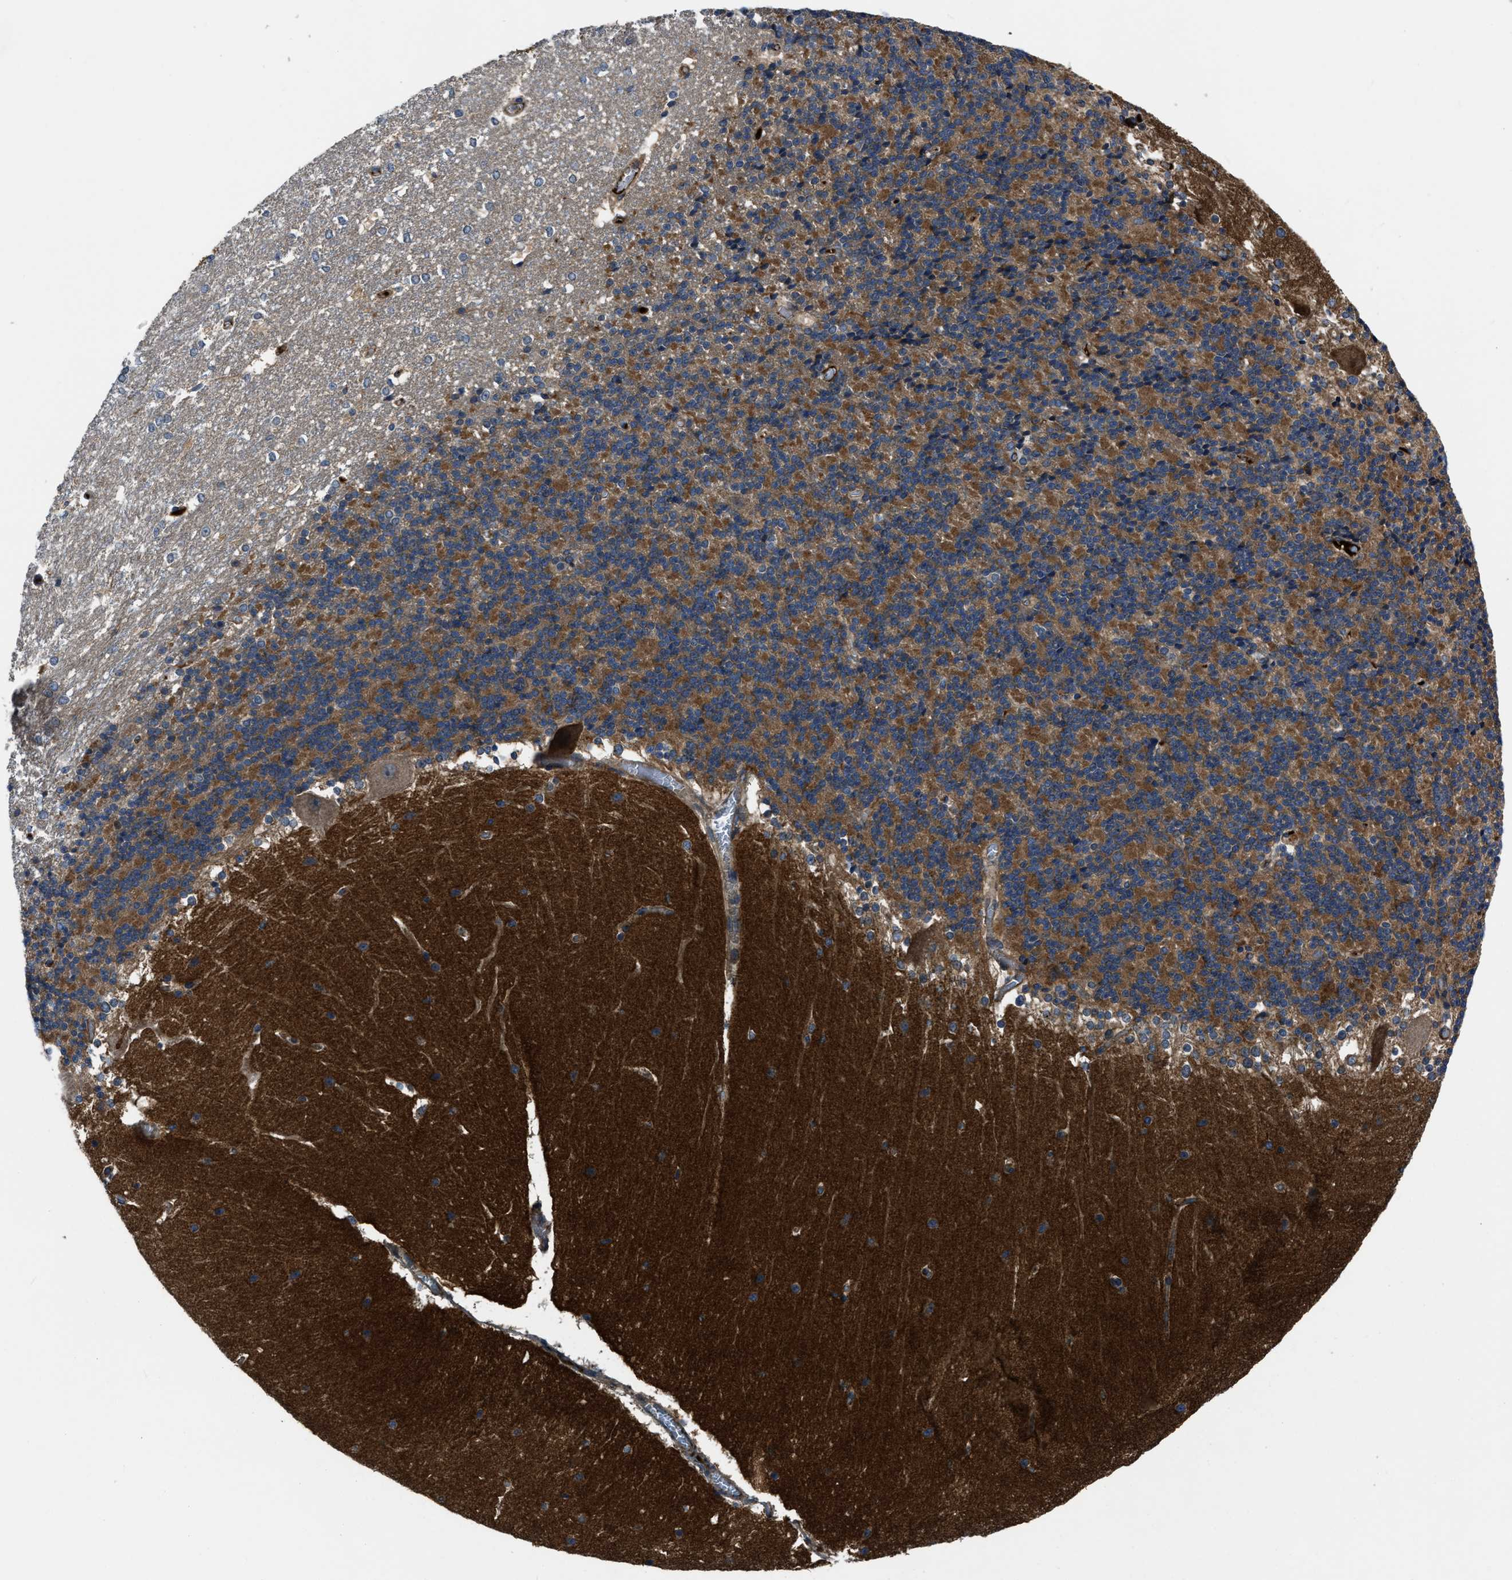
{"staining": {"intensity": "moderate", "quantity": ">75%", "location": "cytoplasmic/membranous"}, "tissue": "cerebellum", "cell_type": "Cells in granular layer", "image_type": "normal", "snomed": [{"axis": "morphology", "description": "Normal tissue, NOS"}, {"axis": "topography", "description": "Cerebellum"}], "caption": "Immunohistochemical staining of benign human cerebellum displays >75% levels of moderate cytoplasmic/membranous protein positivity in about >75% of cells in granular layer. Nuclei are stained in blue.", "gene": "ERC1", "patient": {"sex": "female", "age": 19}}